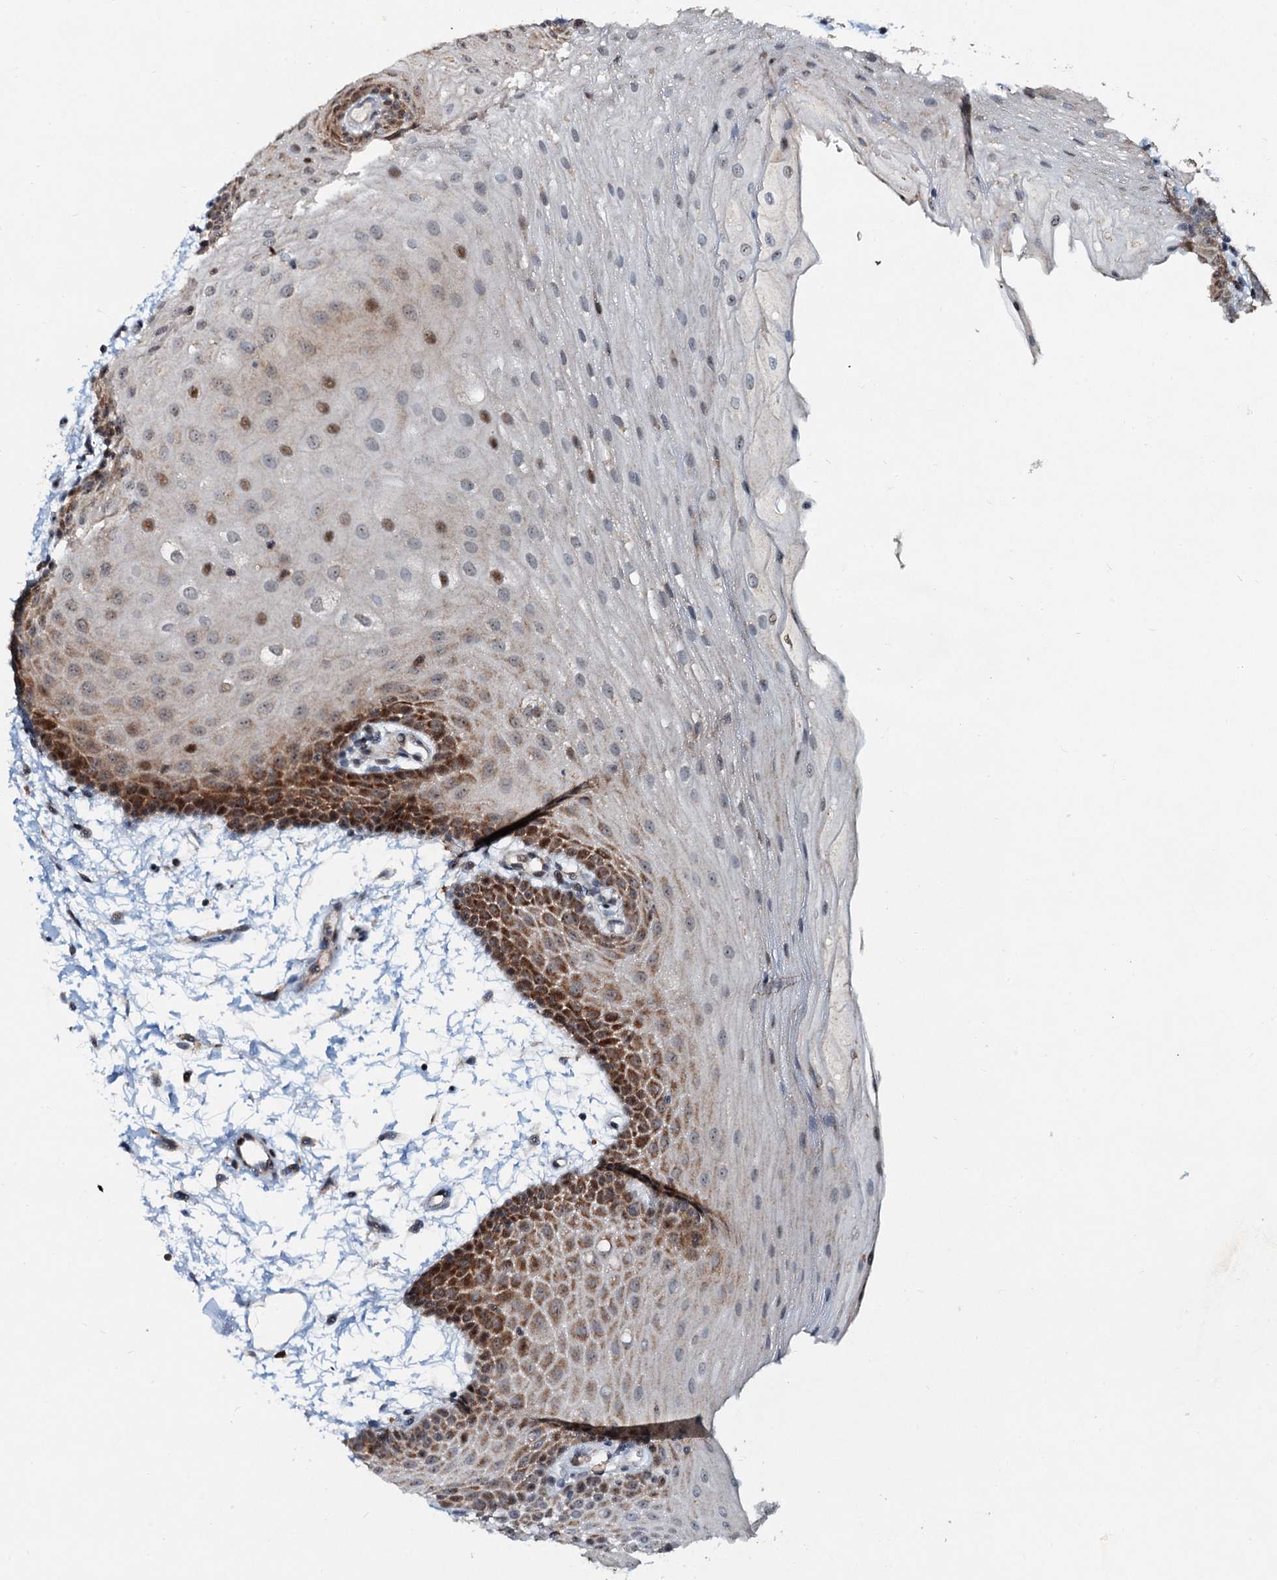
{"staining": {"intensity": "strong", "quantity": "25%-75%", "location": "cytoplasmic/membranous,nuclear"}, "tissue": "oral mucosa", "cell_type": "Squamous epithelial cells", "image_type": "normal", "snomed": [{"axis": "morphology", "description": "Normal tissue, NOS"}, {"axis": "topography", "description": "Oral tissue"}], "caption": "An image of oral mucosa stained for a protein demonstrates strong cytoplasmic/membranous,nuclear brown staining in squamous epithelial cells. Nuclei are stained in blue.", "gene": "DNAJC21", "patient": {"sex": "male", "age": 68}}